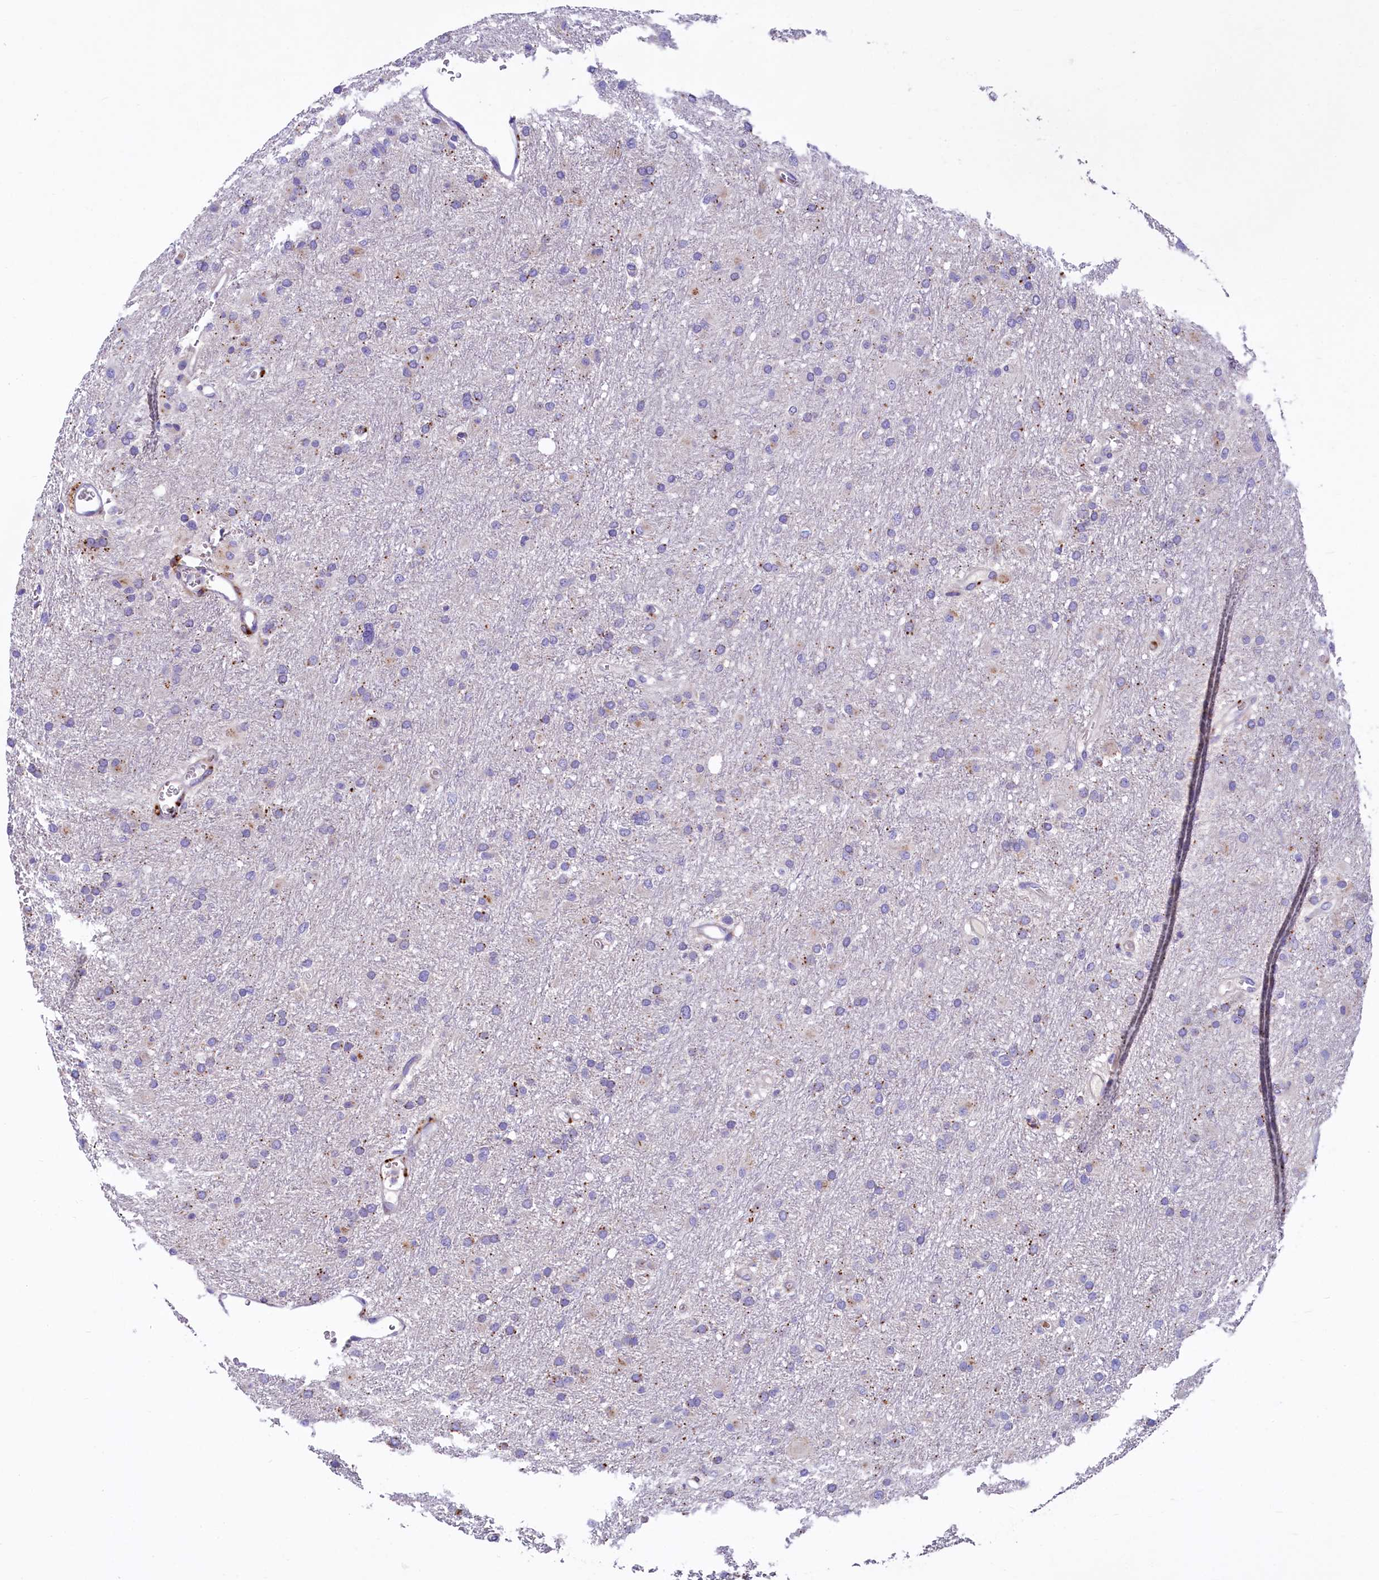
{"staining": {"intensity": "negative", "quantity": "none", "location": "none"}, "tissue": "glioma", "cell_type": "Tumor cells", "image_type": "cancer", "snomed": [{"axis": "morphology", "description": "Glioma, malignant, High grade"}, {"axis": "topography", "description": "Cerebral cortex"}], "caption": "An image of human glioma is negative for staining in tumor cells. Nuclei are stained in blue.", "gene": "HPS6", "patient": {"sex": "female", "age": 36}}